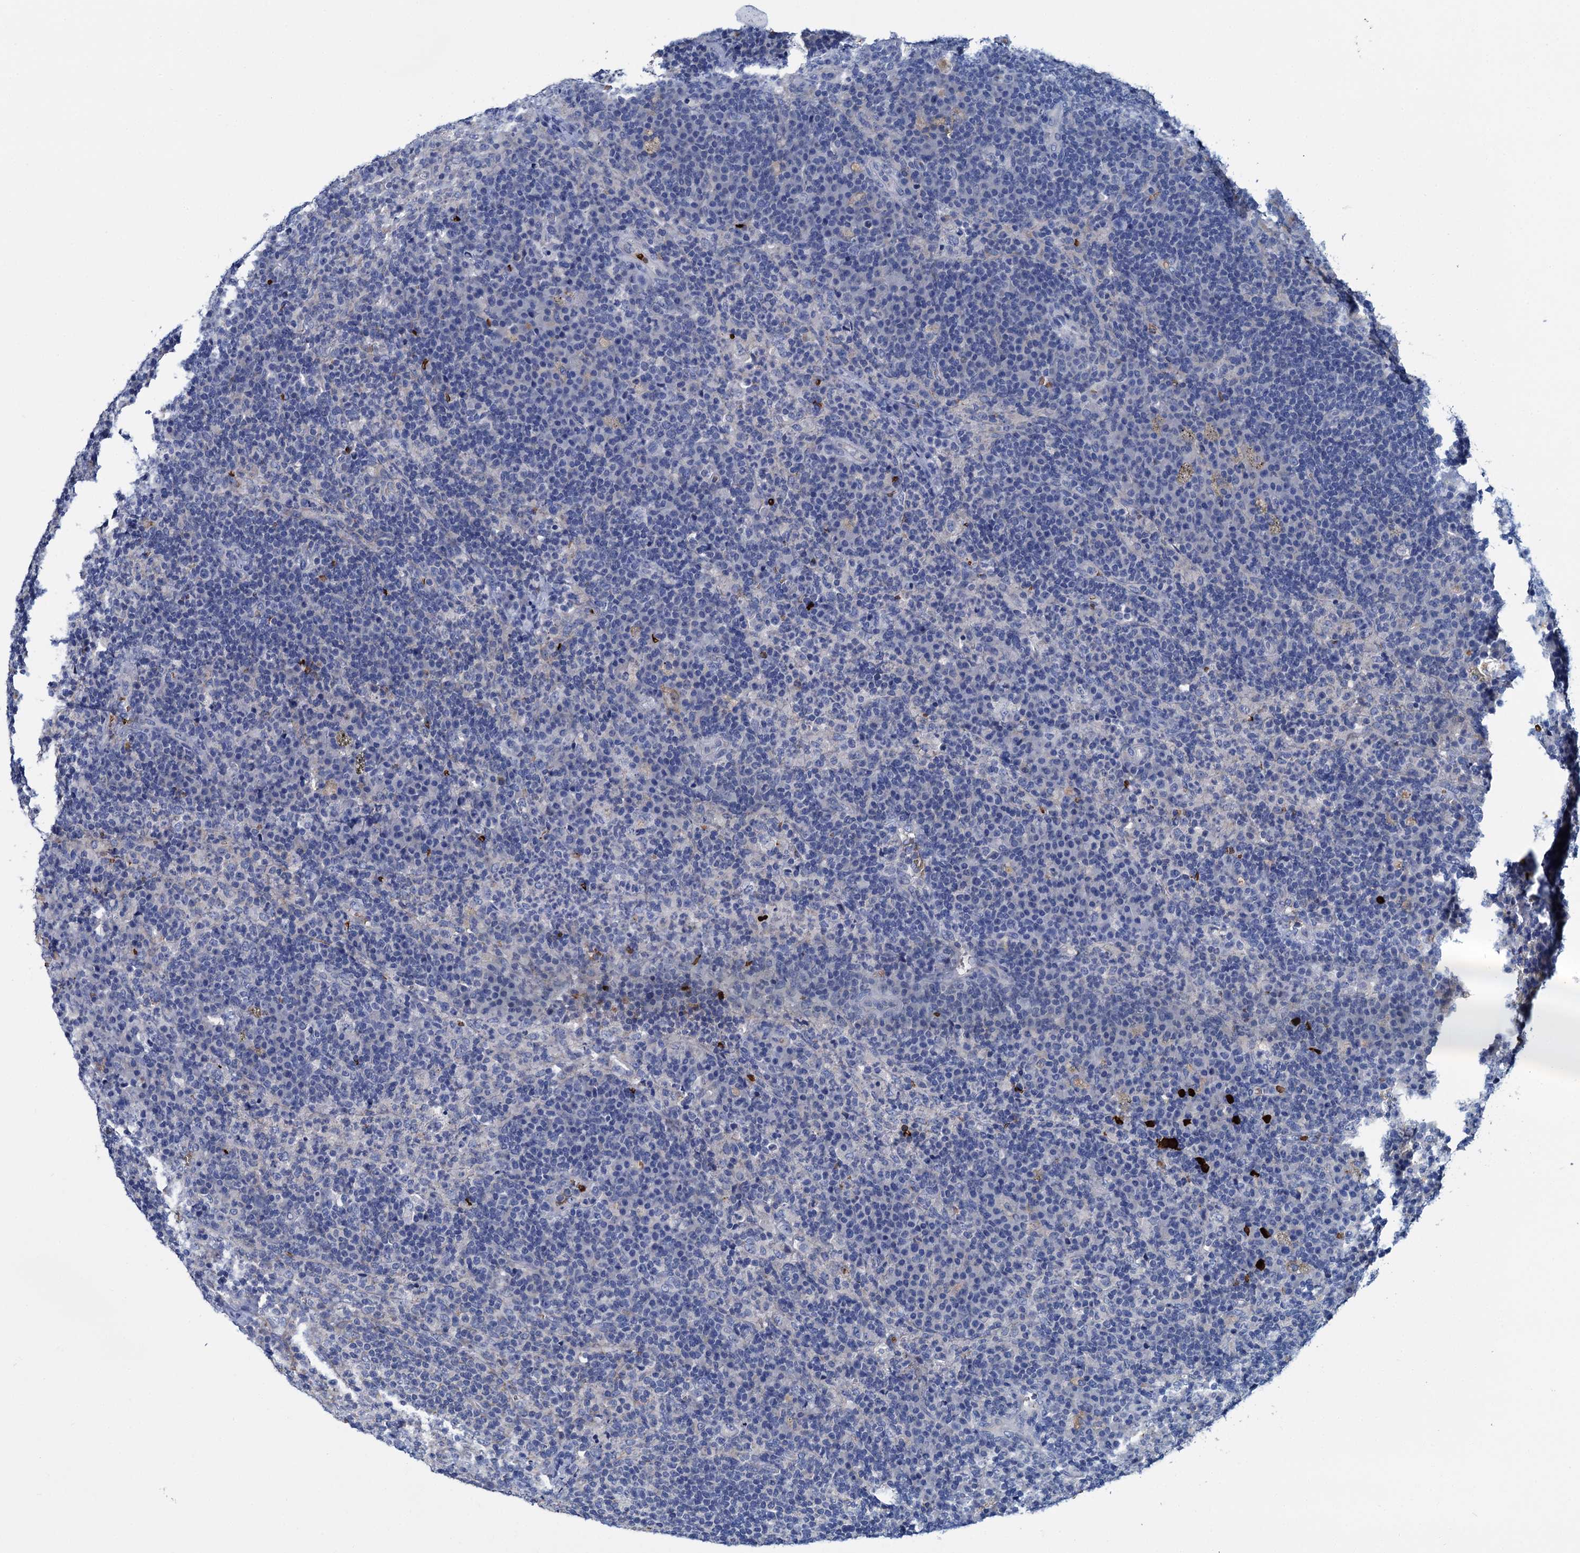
{"staining": {"intensity": "negative", "quantity": "none", "location": "none"}, "tissue": "lymph node", "cell_type": "Germinal center cells", "image_type": "normal", "snomed": [{"axis": "morphology", "description": "Normal tissue, NOS"}, {"axis": "topography", "description": "Lymph node"}], "caption": "Immunohistochemistry photomicrograph of normal human lymph node stained for a protein (brown), which reveals no positivity in germinal center cells.", "gene": "ATG2A", "patient": {"sex": "female", "age": 70}}